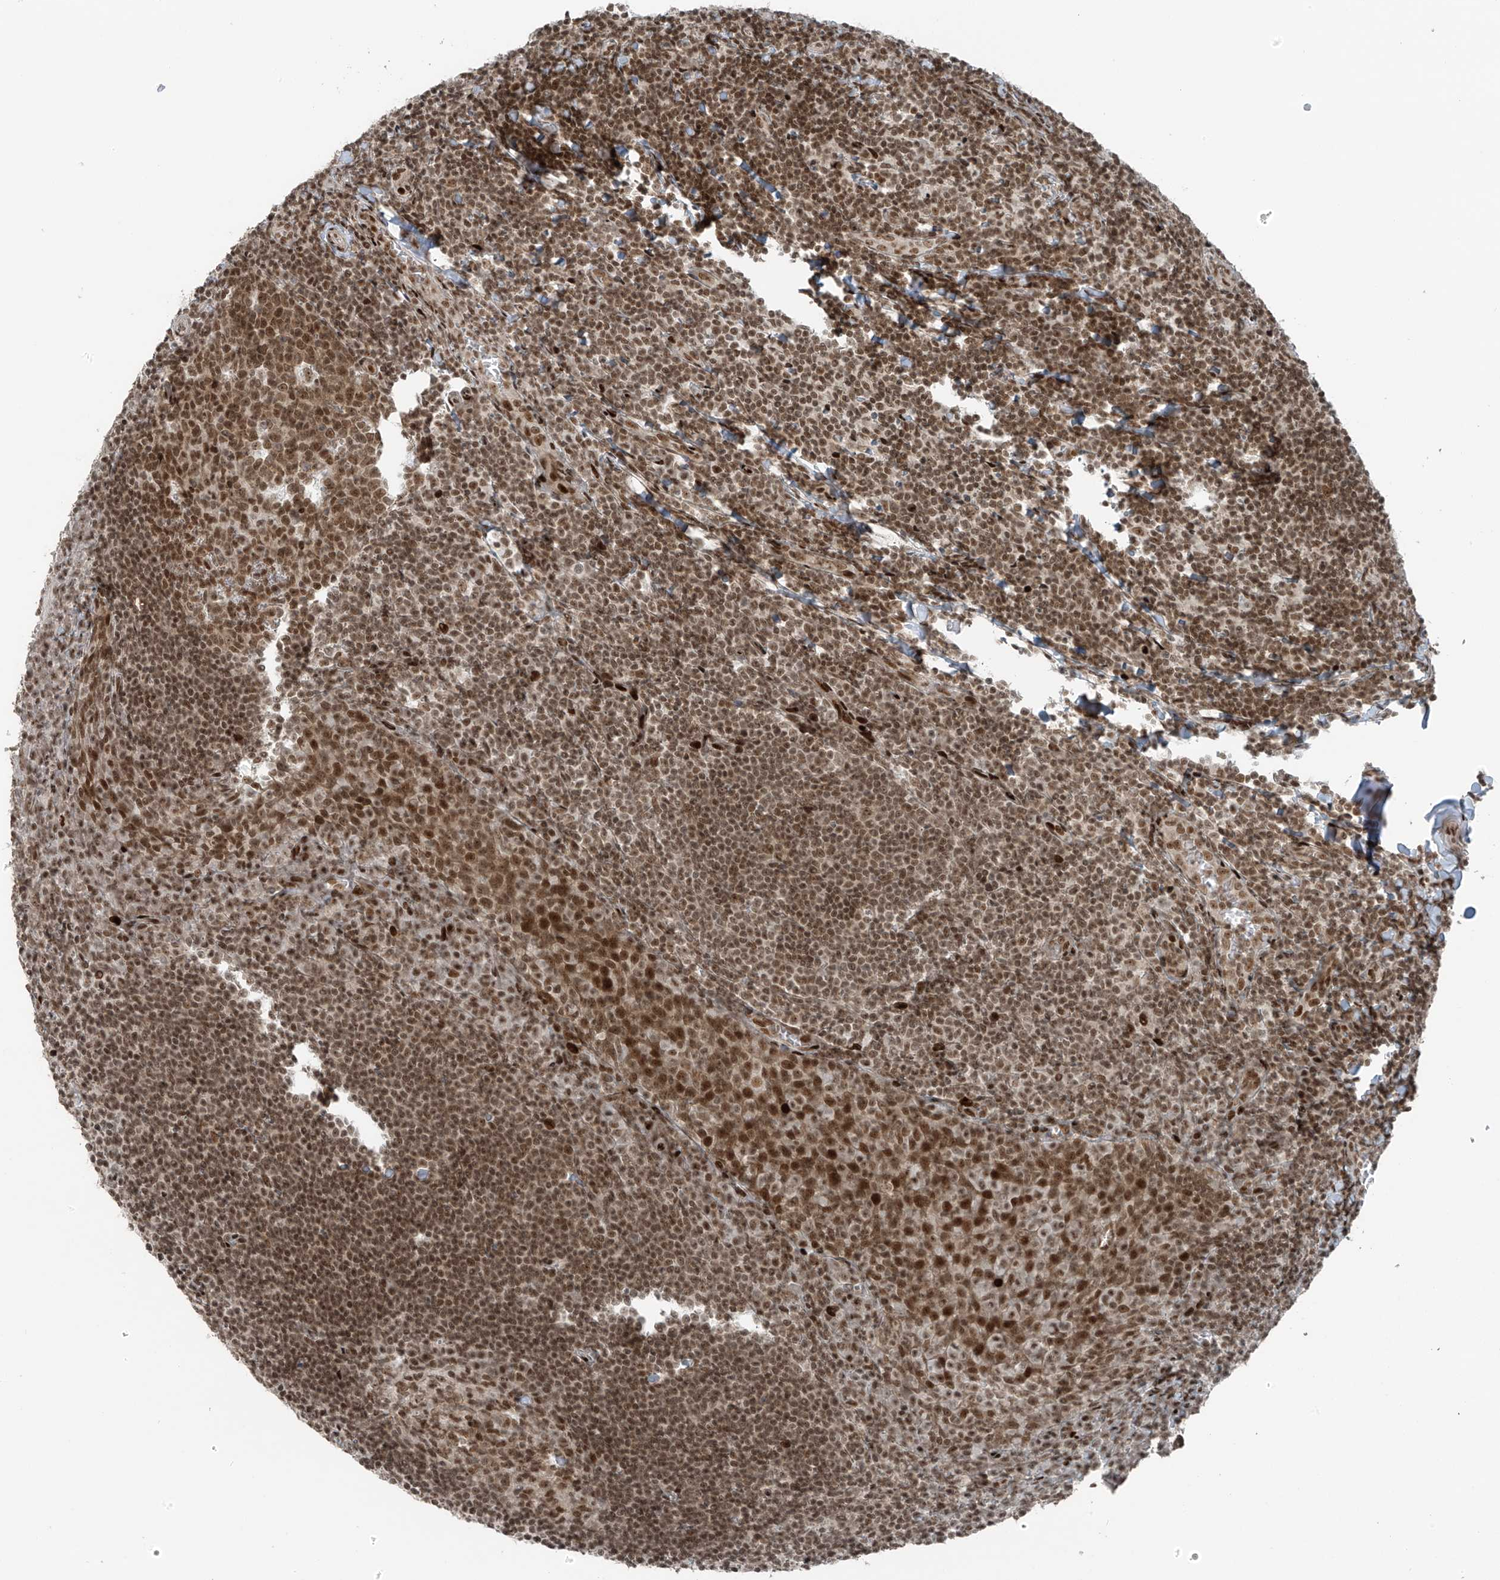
{"staining": {"intensity": "moderate", "quantity": ">75%", "location": "nuclear"}, "tissue": "tonsil", "cell_type": "Germinal center cells", "image_type": "normal", "snomed": [{"axis": "morphology", "description": "Normal tissue, NOS"}, {"axis": "topography", "description": "Tonsil"}], "caption": "A micrograph of tonsil stained for a protein demonstrates moderate nuclear brown staining in germinal center cells.", "gene": "PCNP", "patient": {"sex": "male", "age": 27}}